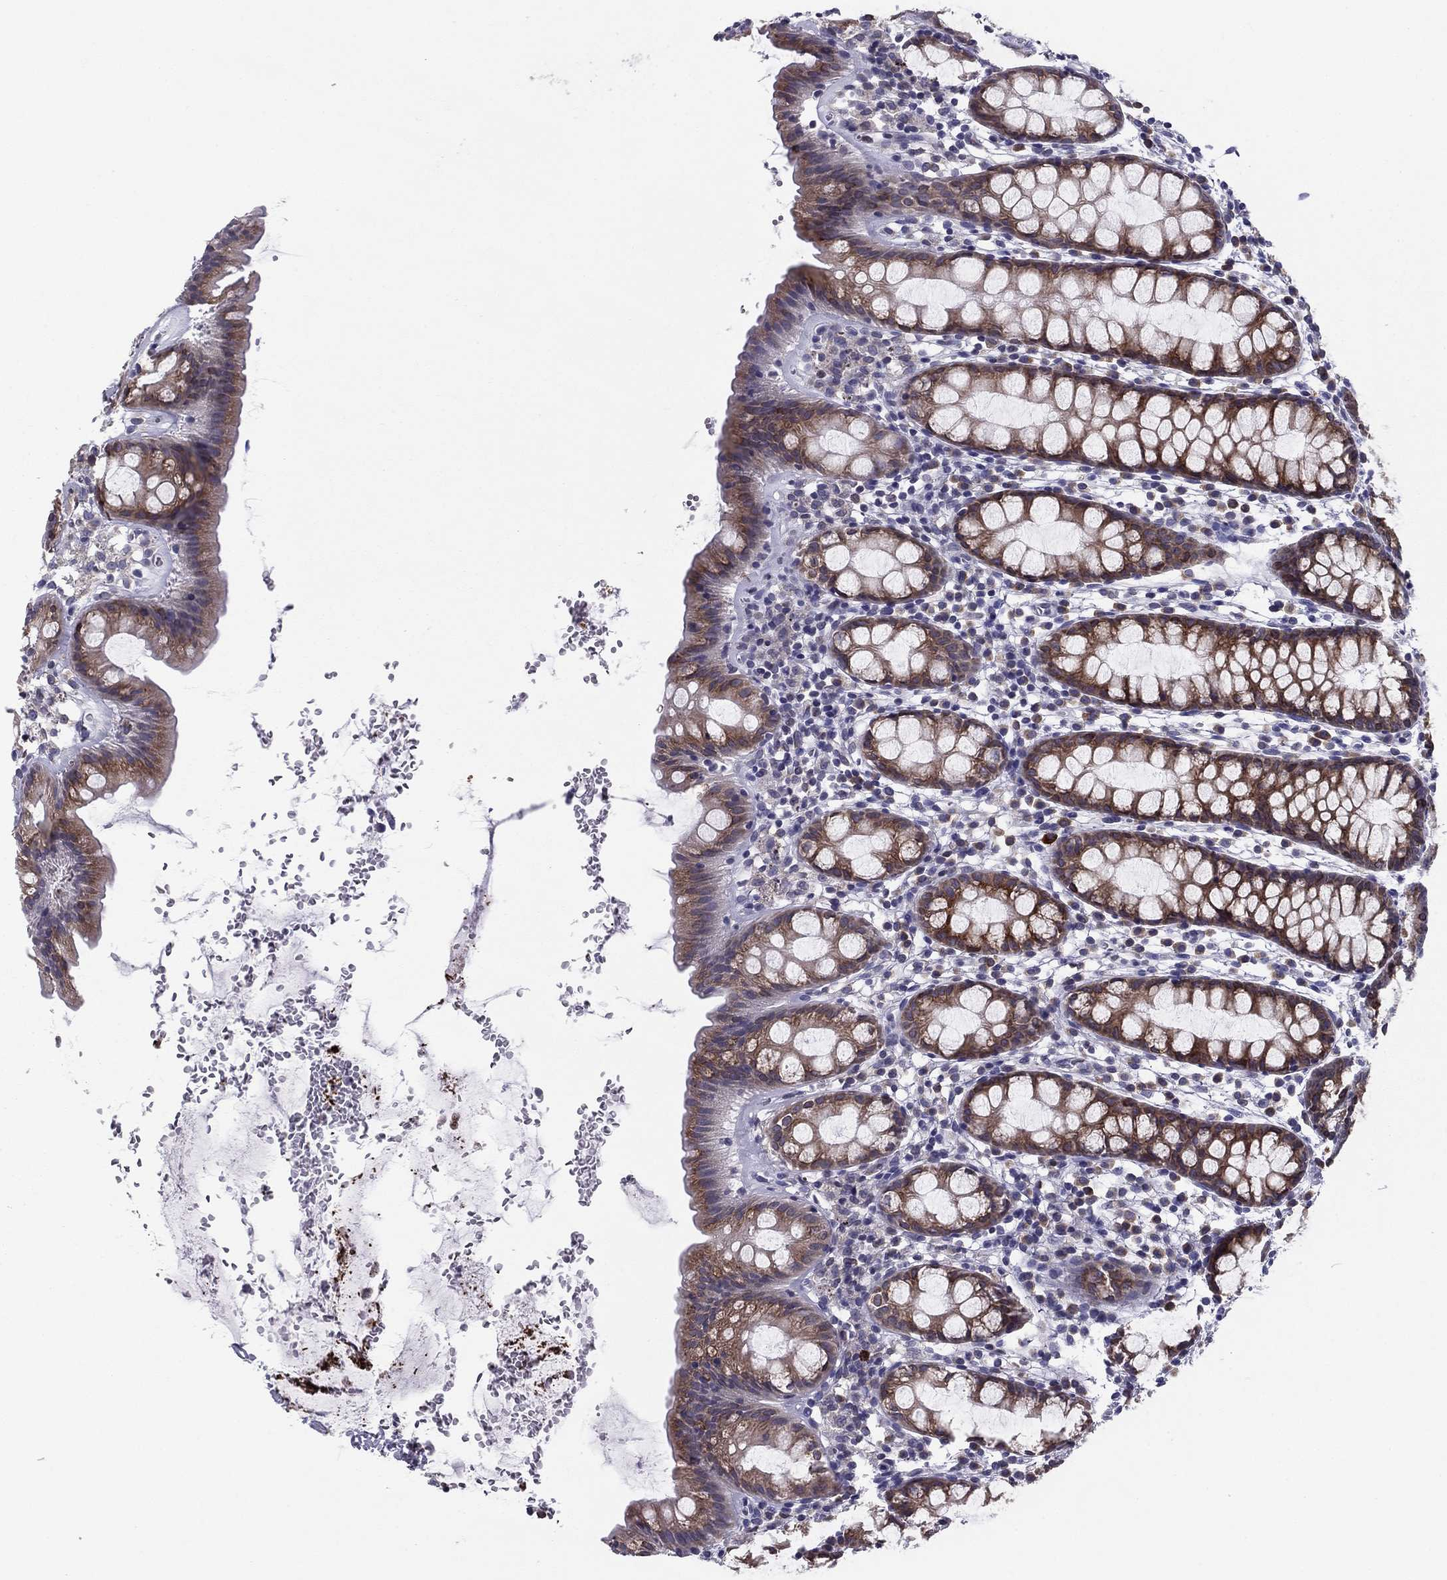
{"staining": {"intensity": "strong", "quantity": "25%-75%", "location": "cytoplasmic/membranous"}, "tissue": "rectum", "cell_type": "Glandular cells", "image_type": "normal", "snomed": [{"axis": "morphology", "description": "Normal tissue, NOS"}, {"axis": "topography", "description": "Rectum"}], "caption": "DAB (3,3'-diaminobenzidine) immunohistochemical staining of normal rectum displays strong cytoplasmic/membranous protein expression in approximately 25%-75% of glandular cells.", "gene": "TMED3", "patient": {"sex": "male", "age": 57}}